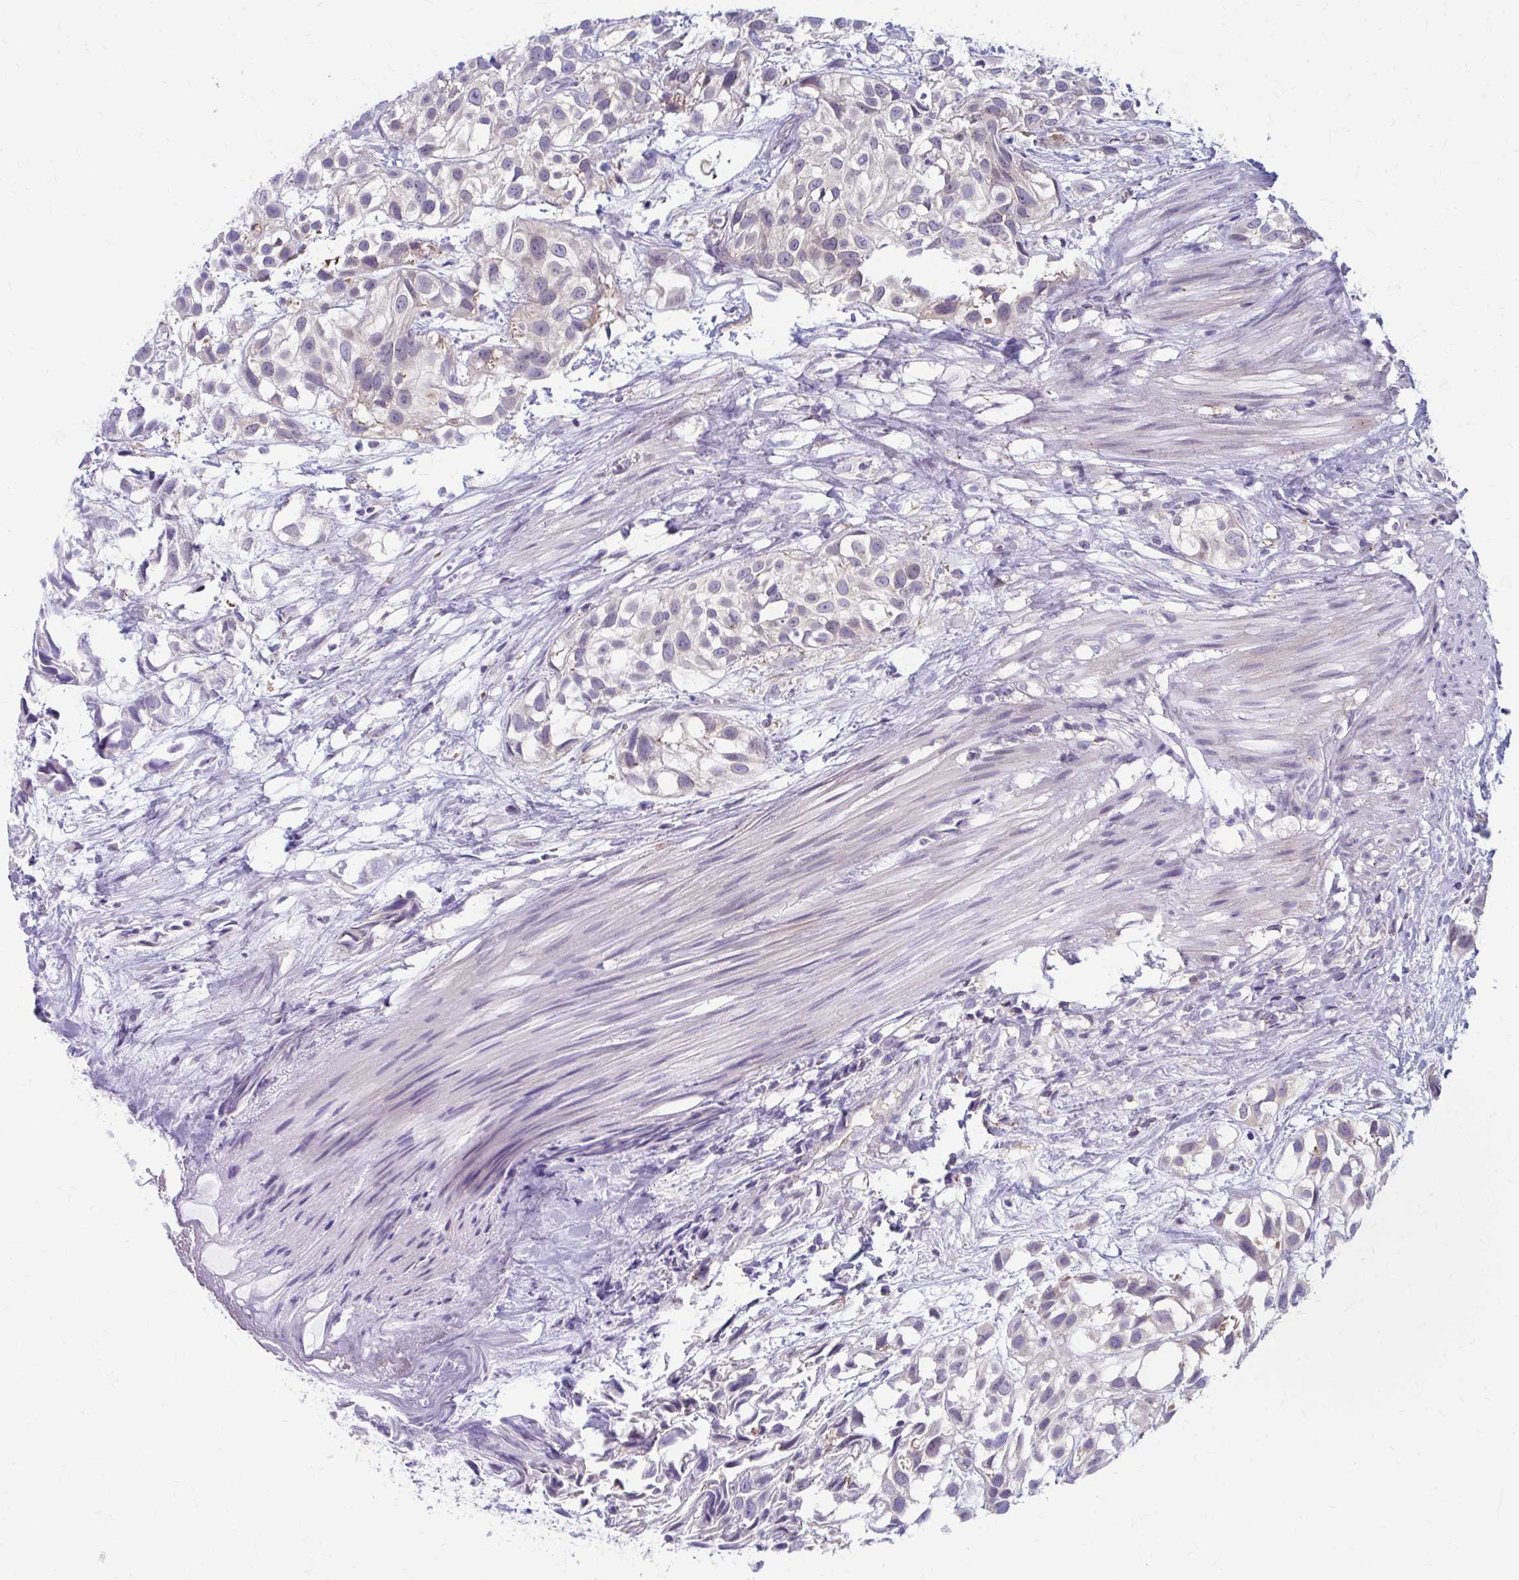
{"staining": {"intensity": "weak", "quantity": "<25%", "location": "cytoplasmic/membranous"}, "tissue": "urothelial cancer", "cell_type": "Tumor cells", "image_type": "cancer", "snomed": [{"axis": "morphology", "description": "Urothelial carcinoma, High grade"}, {"axis": "topography", "description": "Urinary bladder"}], "caption": "Urothelial carcinoma (high-grade) was stained to show a protein in brown. There is no significant staining in tumor cells.", "gene": "RADIL", "patient": {"sex": "male", "age": 56}}